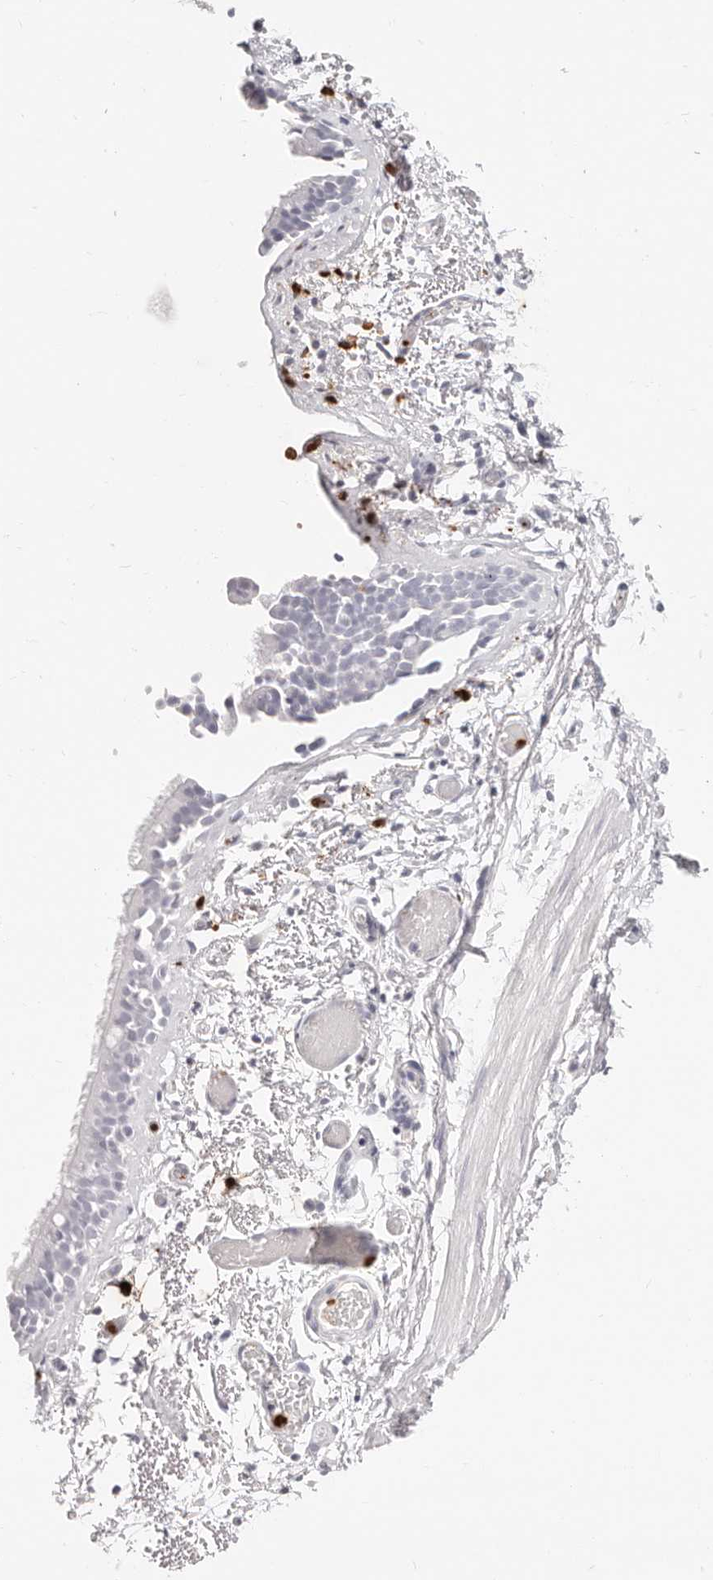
{"staining": {"intensity": "negative", "quantity": "none", "location": "none"}, "tissue": "bronchus", "cell_type": "Respiratory epithelial cells", "image_type": "normal", "snomed": [{"axis": "morphology", "description": "Normal tissue, NOS"}, {"axis": "topography", "description": "Bronchus"}, {"axis": "topography", "description": "Lung"}], "caption": "The photomicrograph shows no significant staining in respiratory epithelial cells of bronchus.", "gene": "CAMP", "patient": {"sex": "male", "age": 56}}